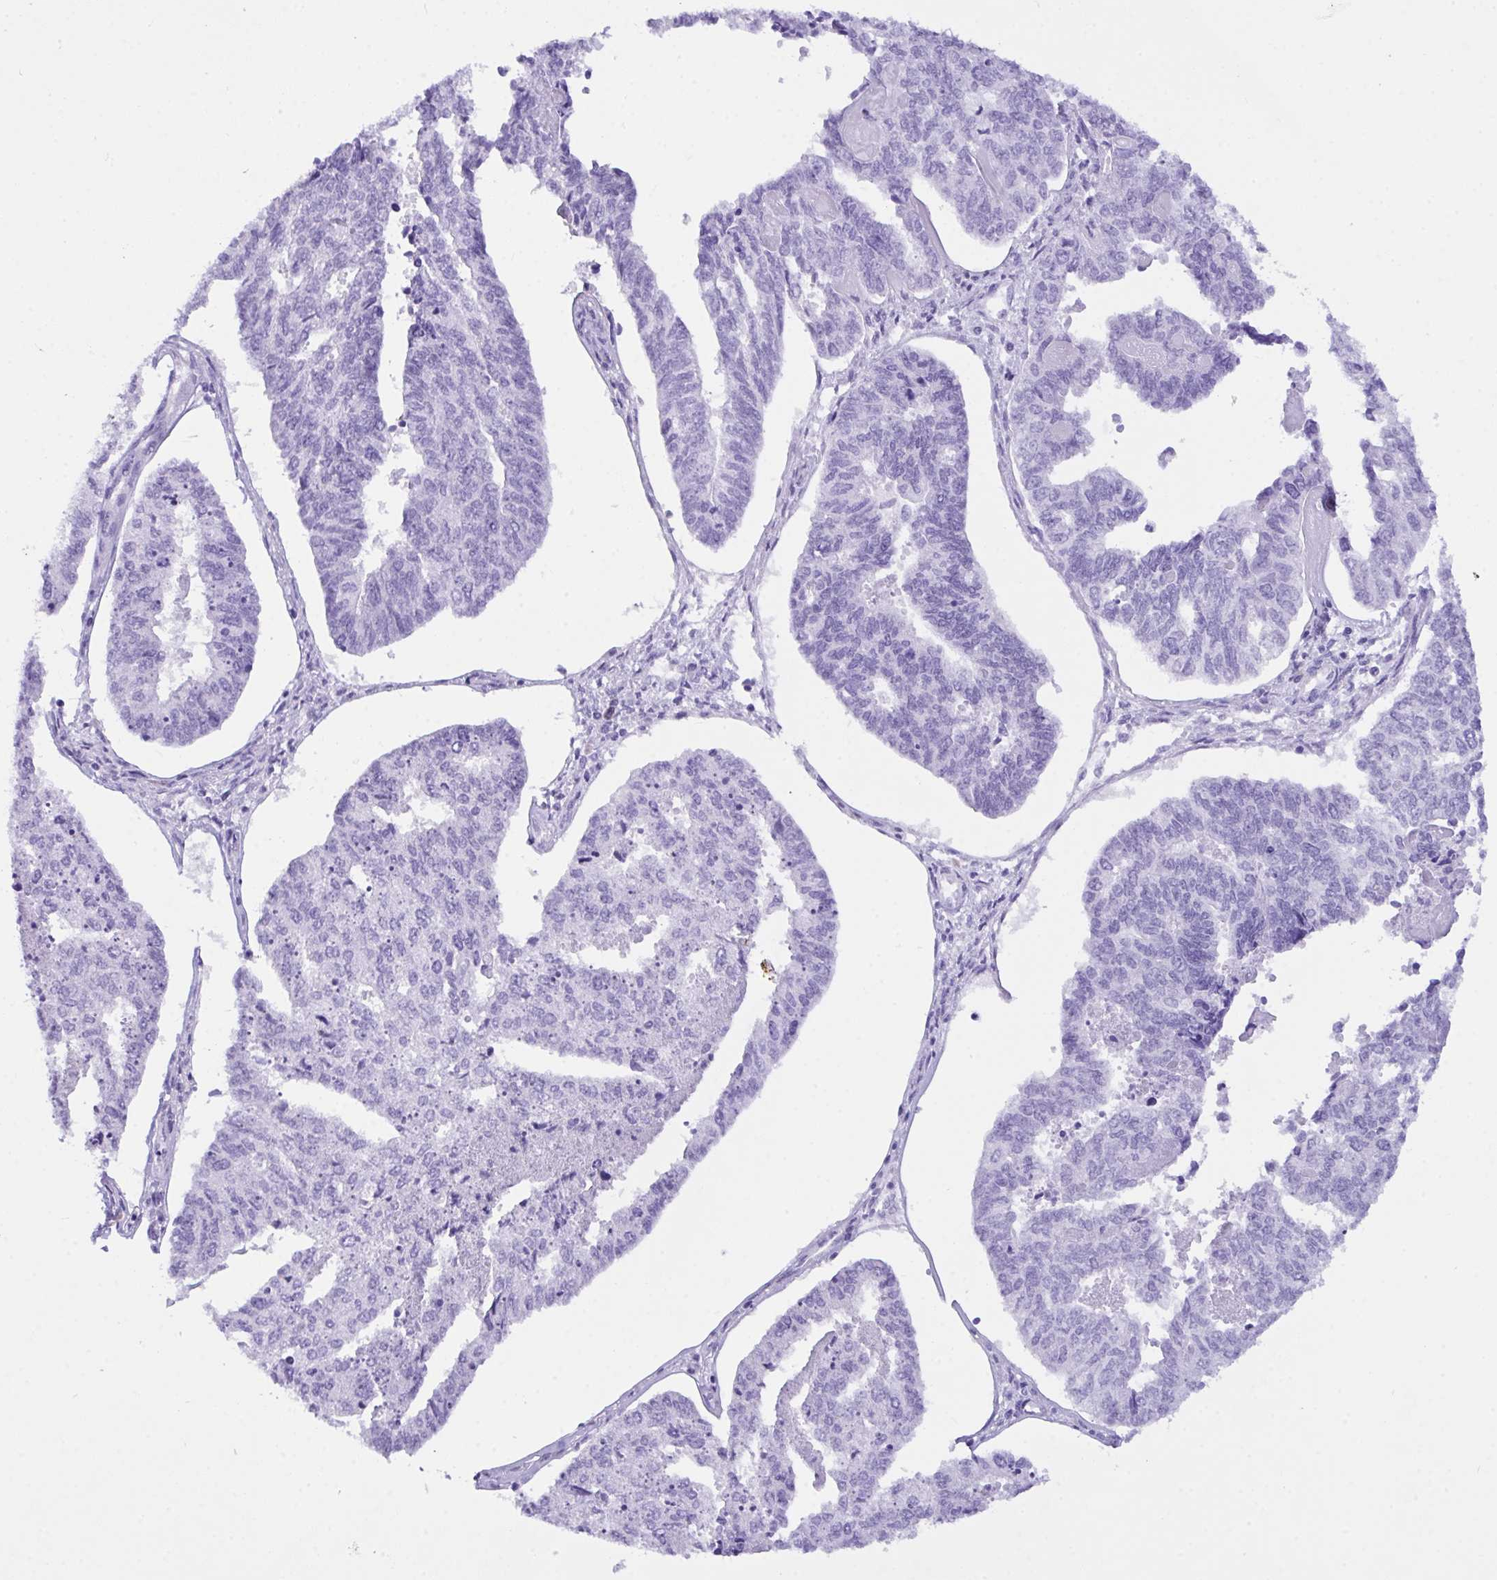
{"staining": {"intensity": "negative", "quantity": "none", "location": "none"}, "tissue": "endometrial cancer", "cell_type": "Tumor cells", "image_type": "cancer", "snomed": [{"axis": "morphology", "description": "Adenocarcinoma, NOS"}, {"axis": "topography", "description": "Endometrium"}], "caption": "An IHC histopathology image of adenocarcinoma (endometrial) is shown. There is no staining in tumor cells of adenocarcinoma (endometrial).", "gene": "BEST4", "patient": {"sex": "female", "age": 73}}